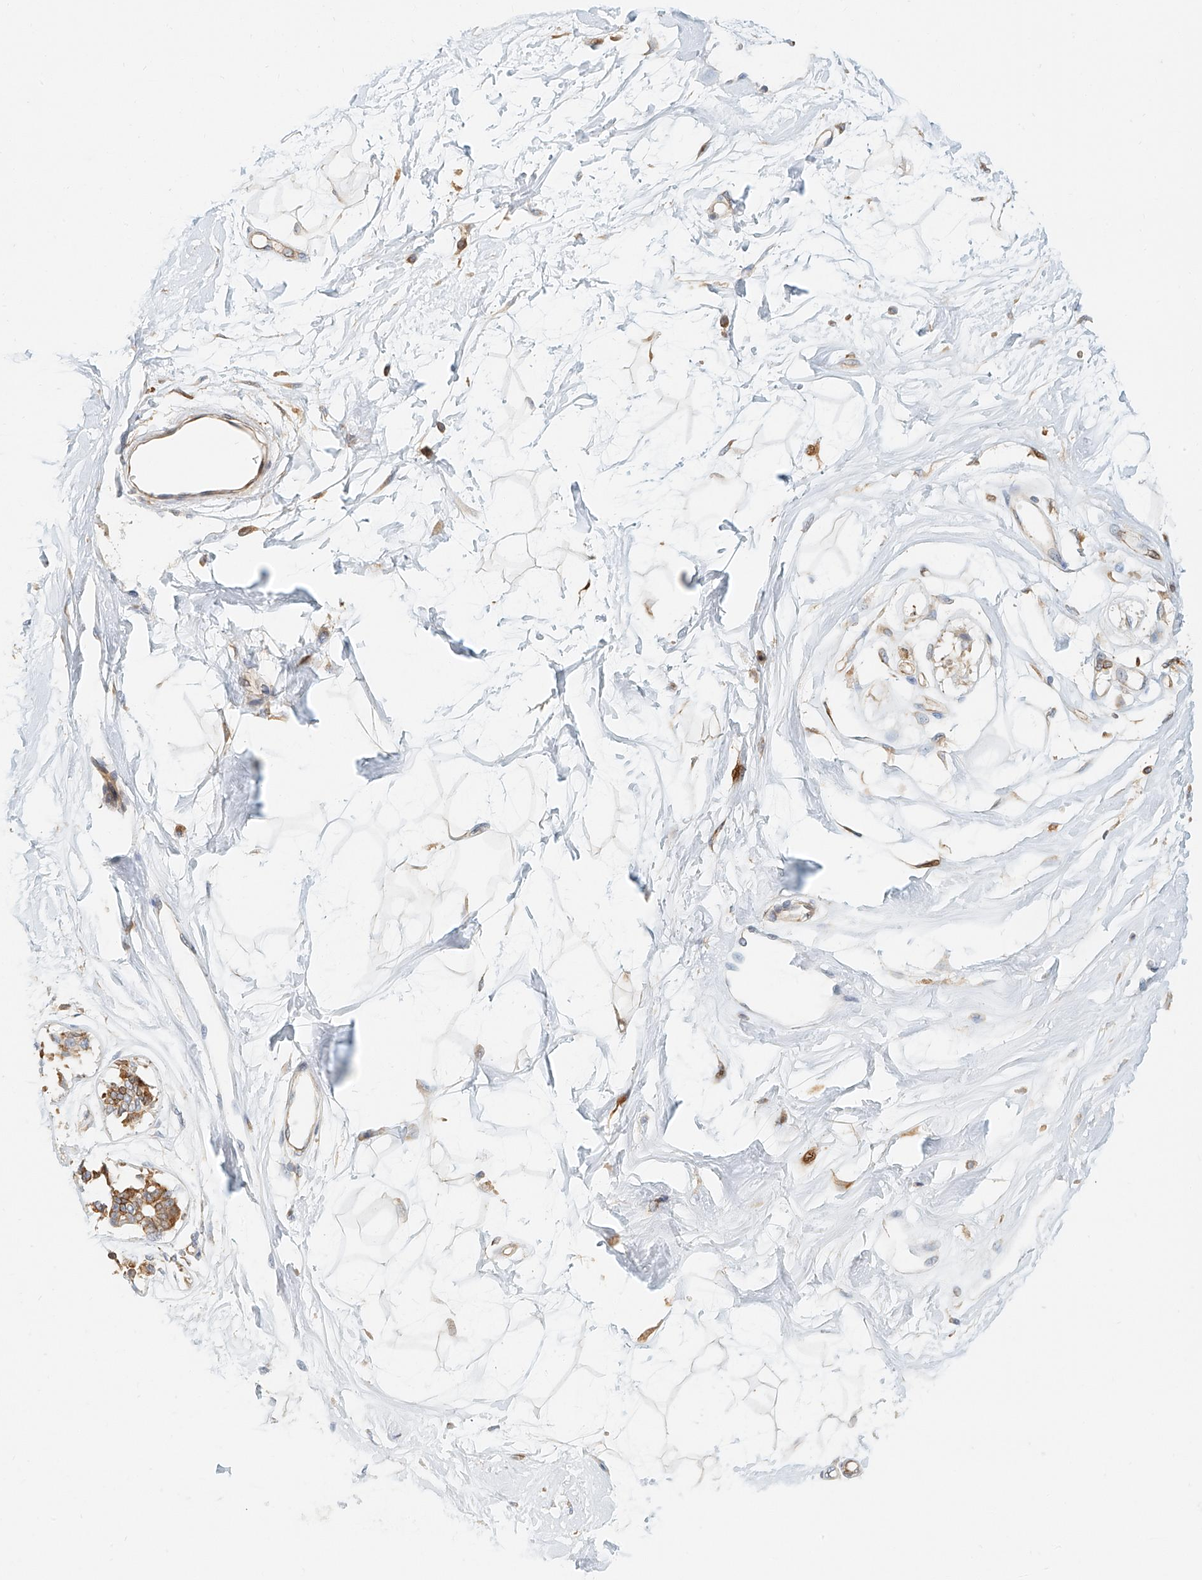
{"staining": {"intensity": "weak", "quantity": ">75%", "location": "cytoplasmic/membranous"}, "tissue": "breast", "cell_type": "Adipocytes", "image_type": "normal", "snomed": [{"axis": "morphology", "description": "Normal tissue, NOS"}, {"axis": "topography", "description": "Breast"}], "caption": "An immunohistochemistry (IHC) micrograph of benign tissue is shown. Protein staining in brown labels weak cytoplasmic/membranous positivity in breast within adipocytes.", "gene": "DHRS7", "patient": {"sex": "female", "age": 45}}